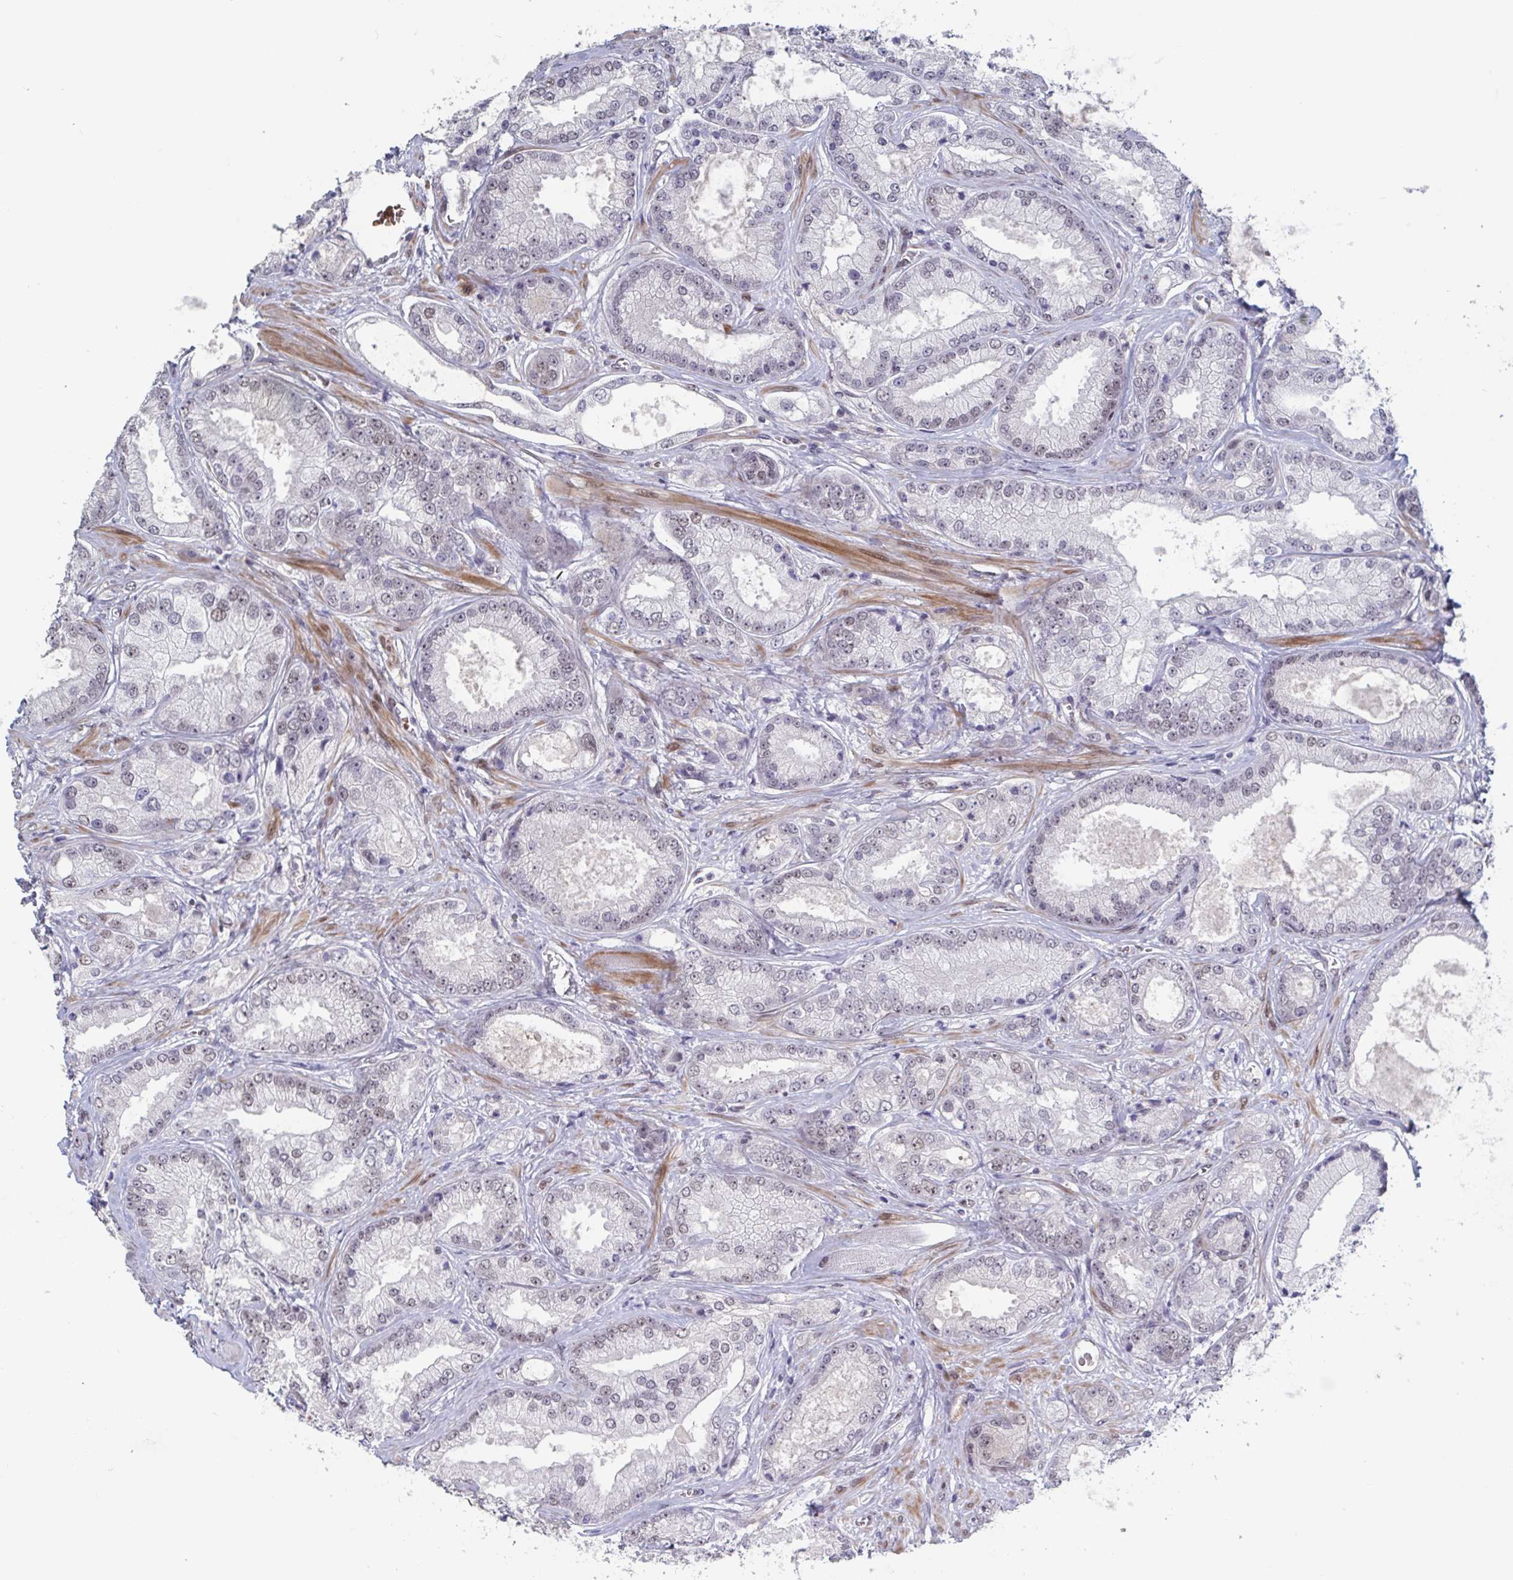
{"staining": {"intensity": "weak", "quantity": "25%-75%", "location": "nuclear"}, "tissue": "prostate cancer", "cell_type": "Tumor cells", "image_type": "cancer", "snomed": [{"axis": "morphology", "description": "Adenocarcinoma, High grade"}, {"axis": "topography", "description": "Prostate"}], "caption": "About 25%-75% of tumor cells in human prostate adenocarcinoma (high-grade) demonstrate weak nuclear protein positivity as visualized by brown immunohistochemical staining.", "gene": "BCL7B", "patient": {"sex": "male", "age": 67}}